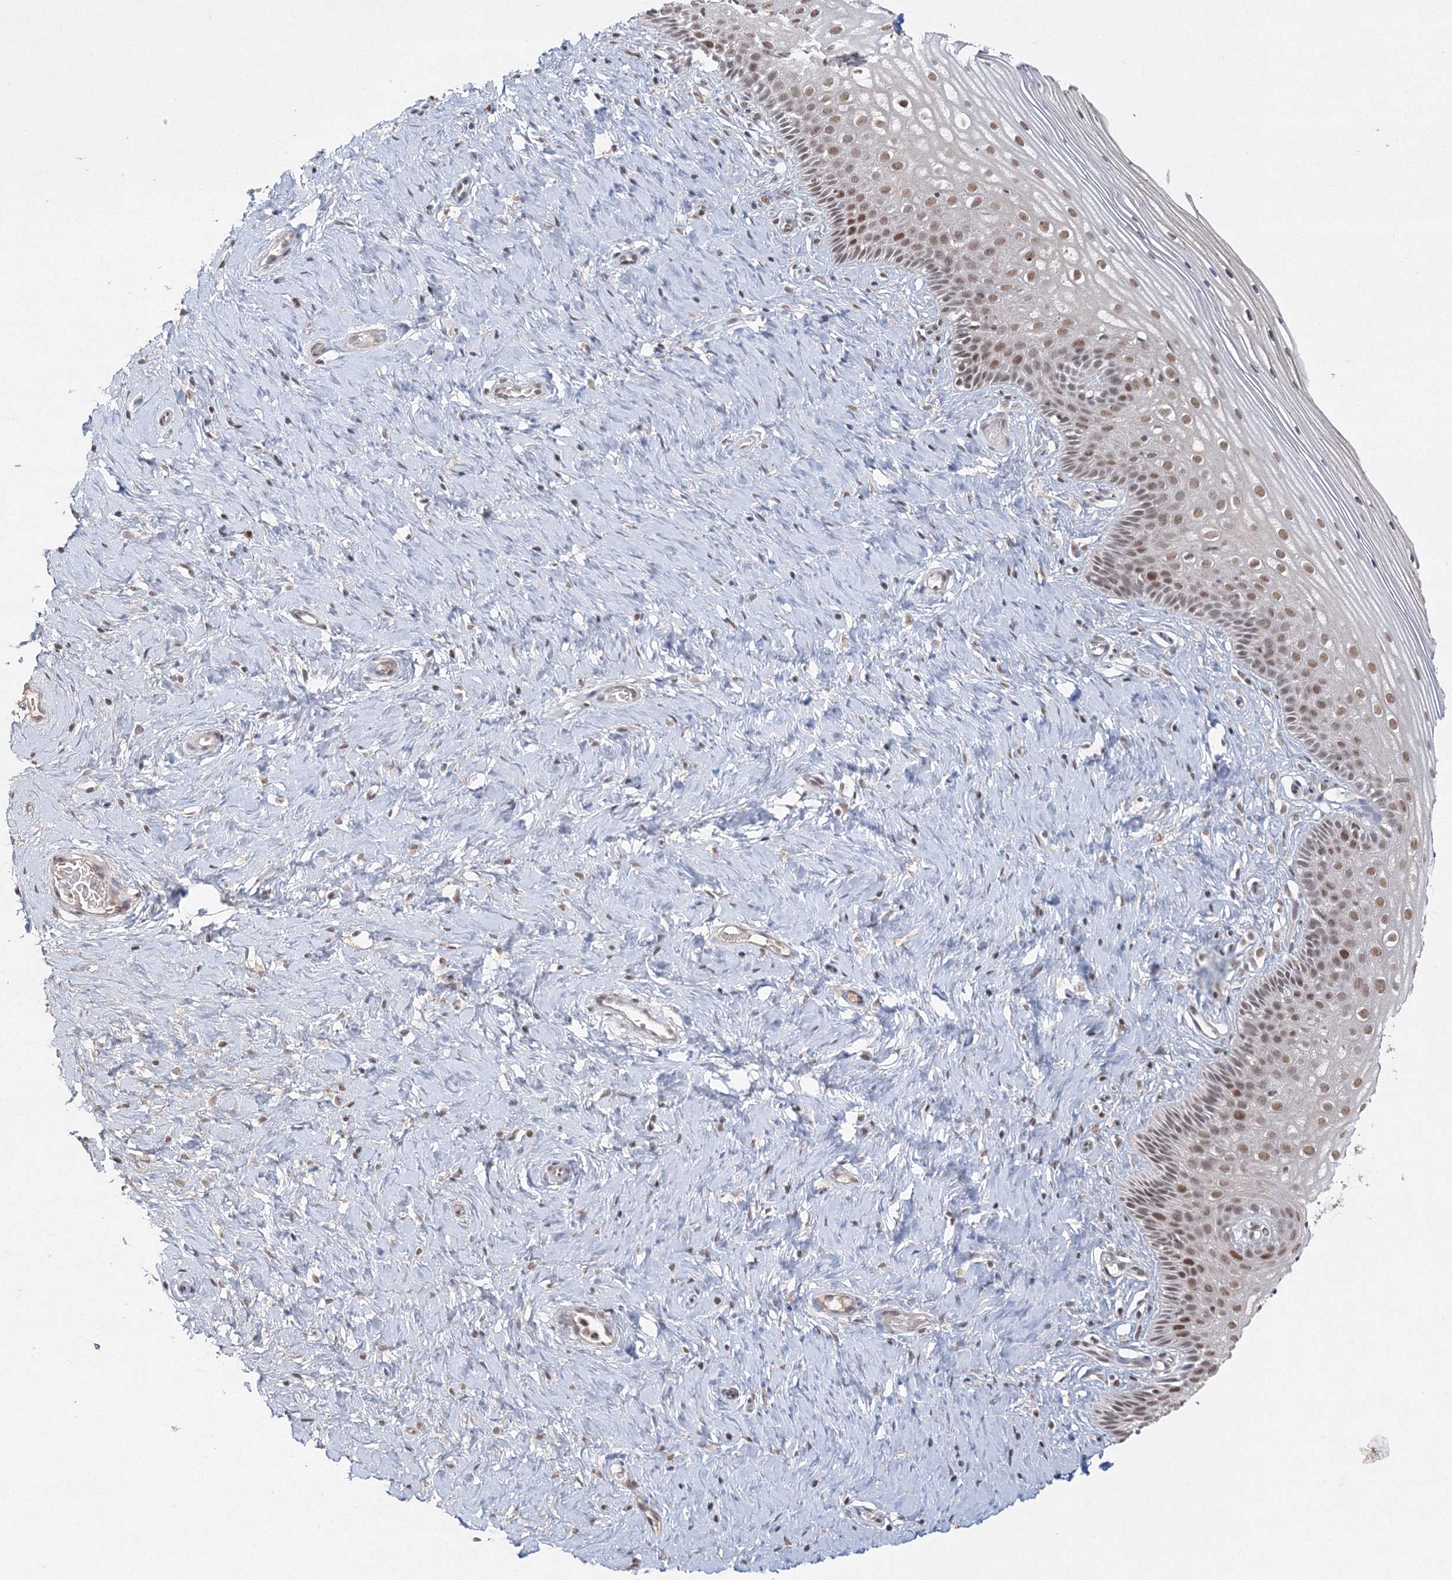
{"staining": {"intensity": "negative", "quantity": "none", "location": "none"}, "tissue": "cervix", "cell_type": "Glandular cells", "image_type": "normal", "snomed": [{"axis": "morphology", "description": "Normal tissue, NOS"}, {"axis": "topography", "description": "Cervix"}], "caption": "An immunohistochemistry histopathology image of benign cervix is shown. There is no staining in glandular cells of cervix.", "gene": "IWS1", "patient": {"sex": "female", "age": 33}}